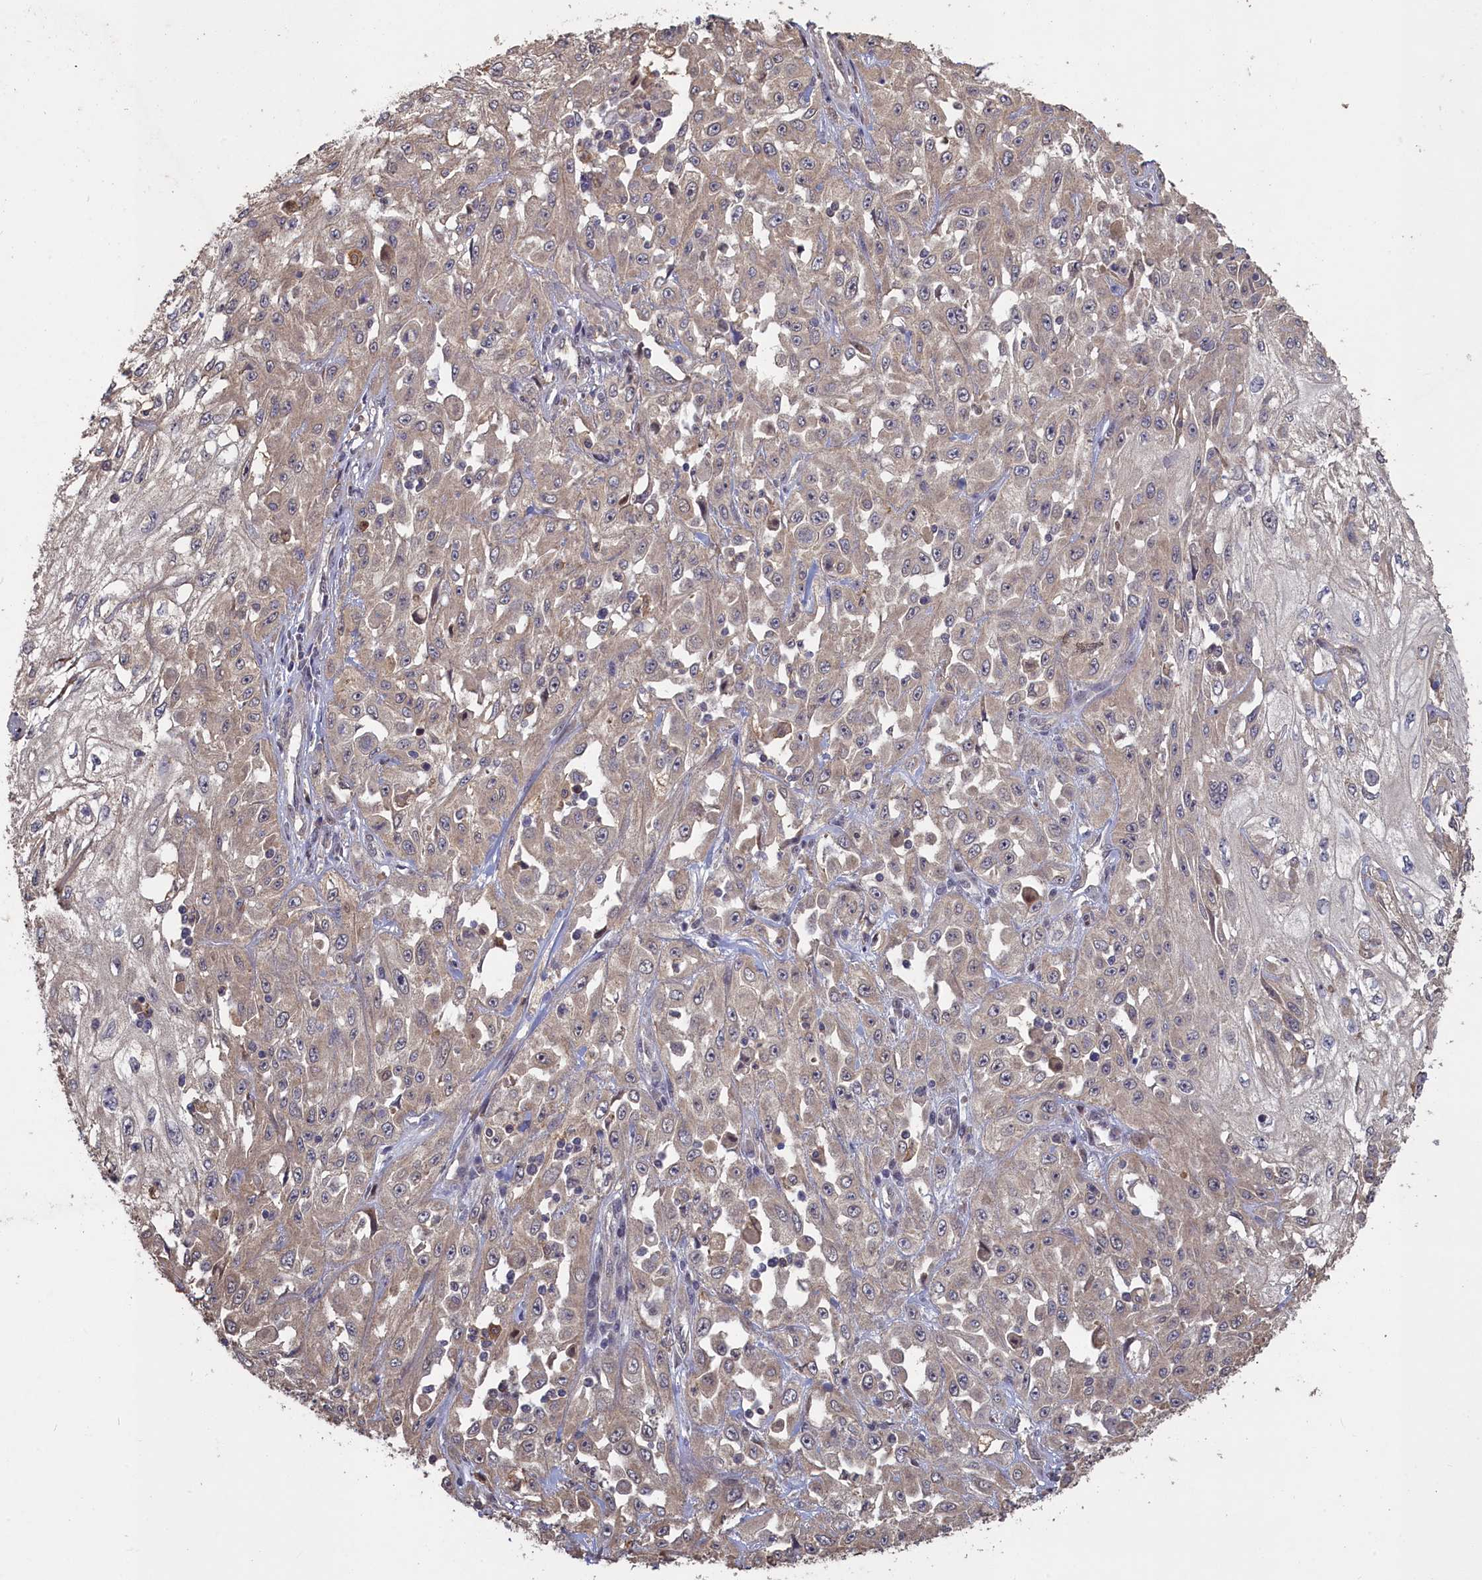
{"staining": {"intensity": "weak", "quantity": "25%-75%", "location": "cytoplasmic/membranous"}, "tissue": "skin cancer", "cell_type": "Tumor cells", "image_type": "cancer", "snomed": [{"axis": "morphology", "description": "Squamous cell carcinoma, NOS"}, {"axis": "morphology", "description": "Squamous cell carcinoma, metastatic, NOS"}, {"axis": "topography", "description": "Skin"}, {"axis": "topography", "description": "Lymph node"}], "caption": "Protein expression analysis of human metastatic squamous cell carcinoma (skin) reveals weak cytoplasmic/membranous positivity in approximately 25%-75% of tumor cells.", "gene": "UCHL3", "patient": {"sex": "male", "age": 75}}